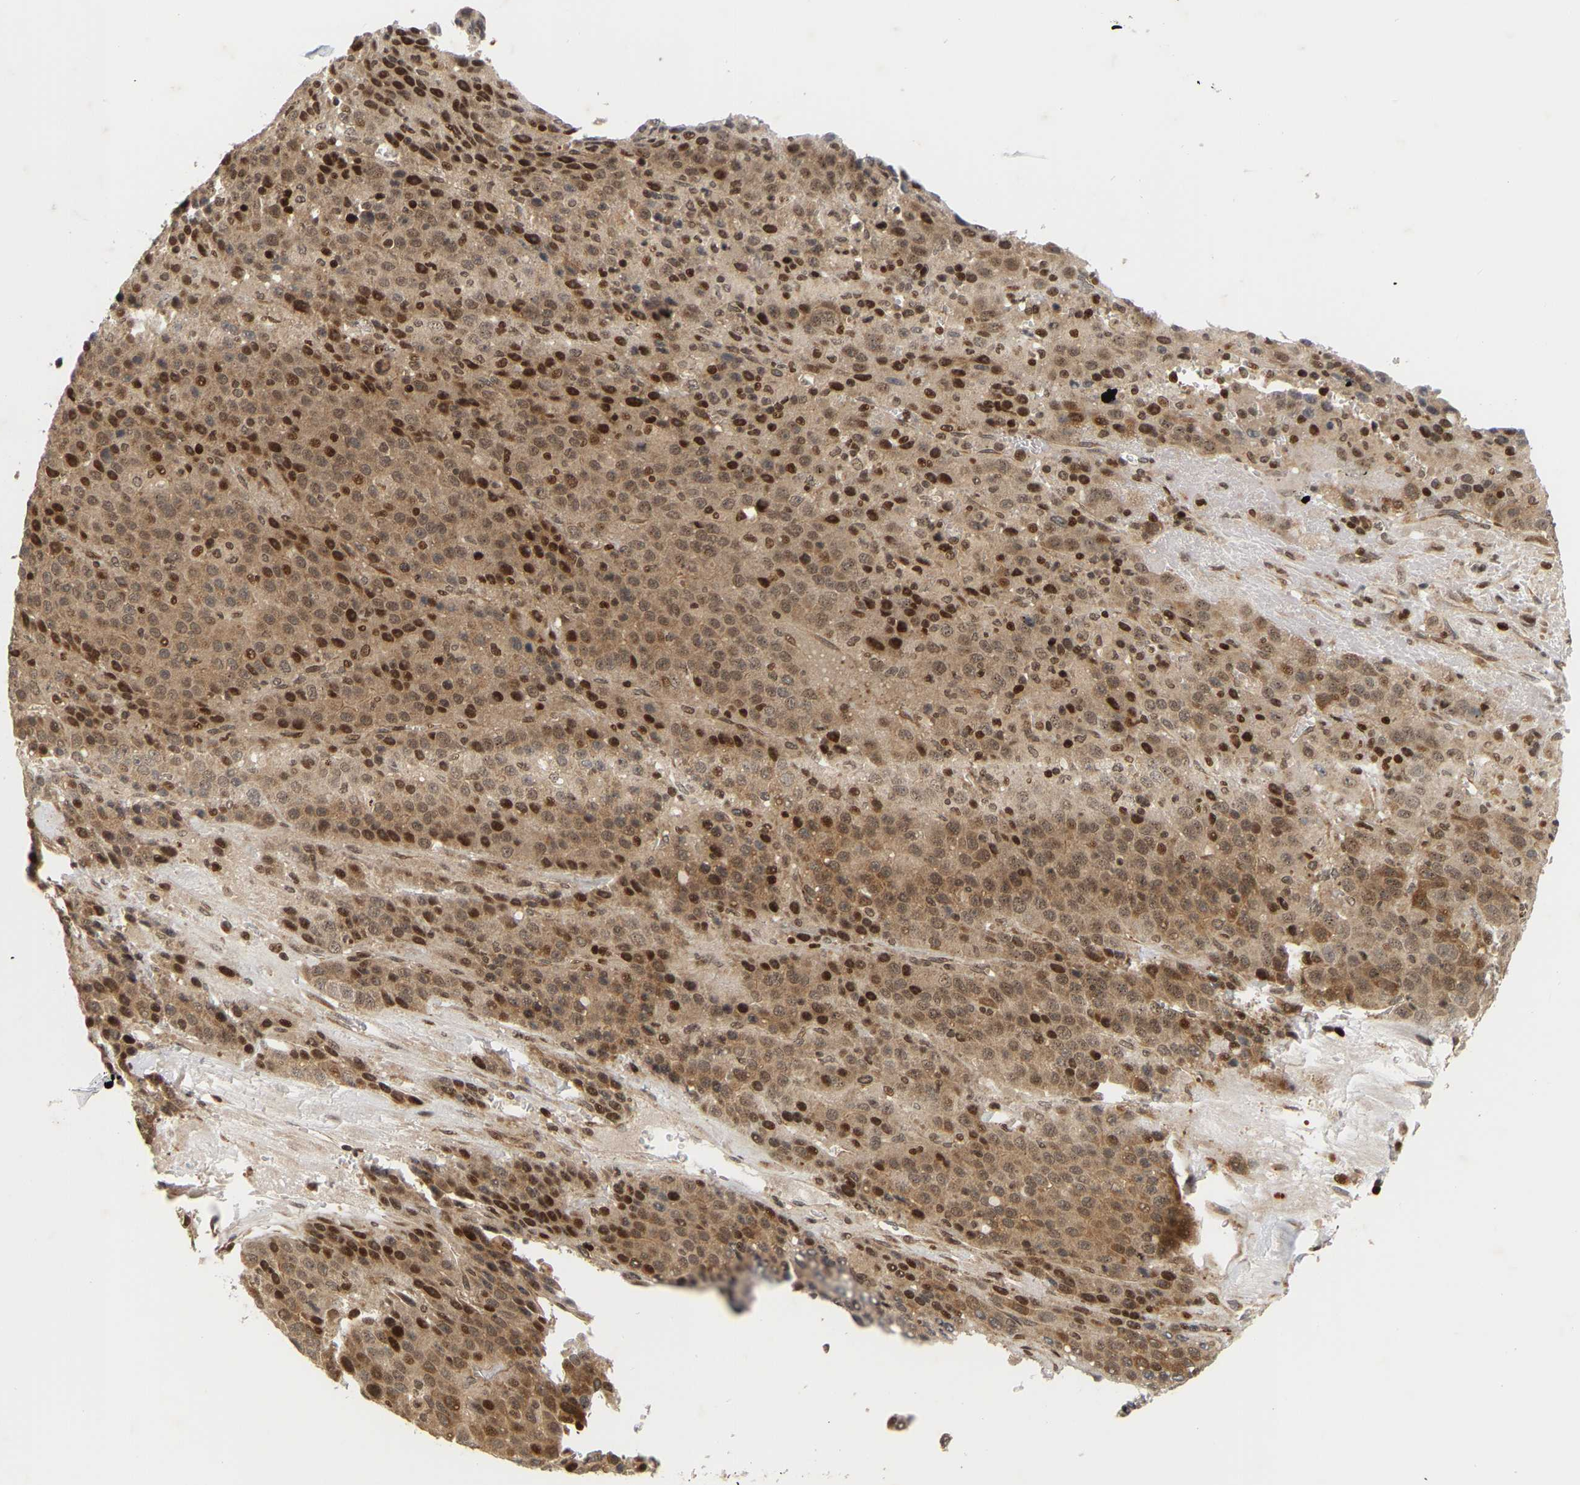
{"staining": {"intensity": "moderate", "quantity": ">75%", "location": "cytoplasmic/membranous,nuclear"}, "tissue": "liver cancer", "cell_type": "Tumor cells", "image_type": "cancer", "snomed": [{"axis": "morphology", "description": "Carcinoma, Hepatocellular, NOS"}, {"axis": "topography", "description": "Liver"}], "caption": "Protein staining of liver cancer (hepatocellular carcinoma) tissue demonstrates moderate cytoplasmic/membranous and nuclear expression in about >75% of tumor cells.", "gene": "NFE2L2", "patient": {"sex": "female", "age": 53}}